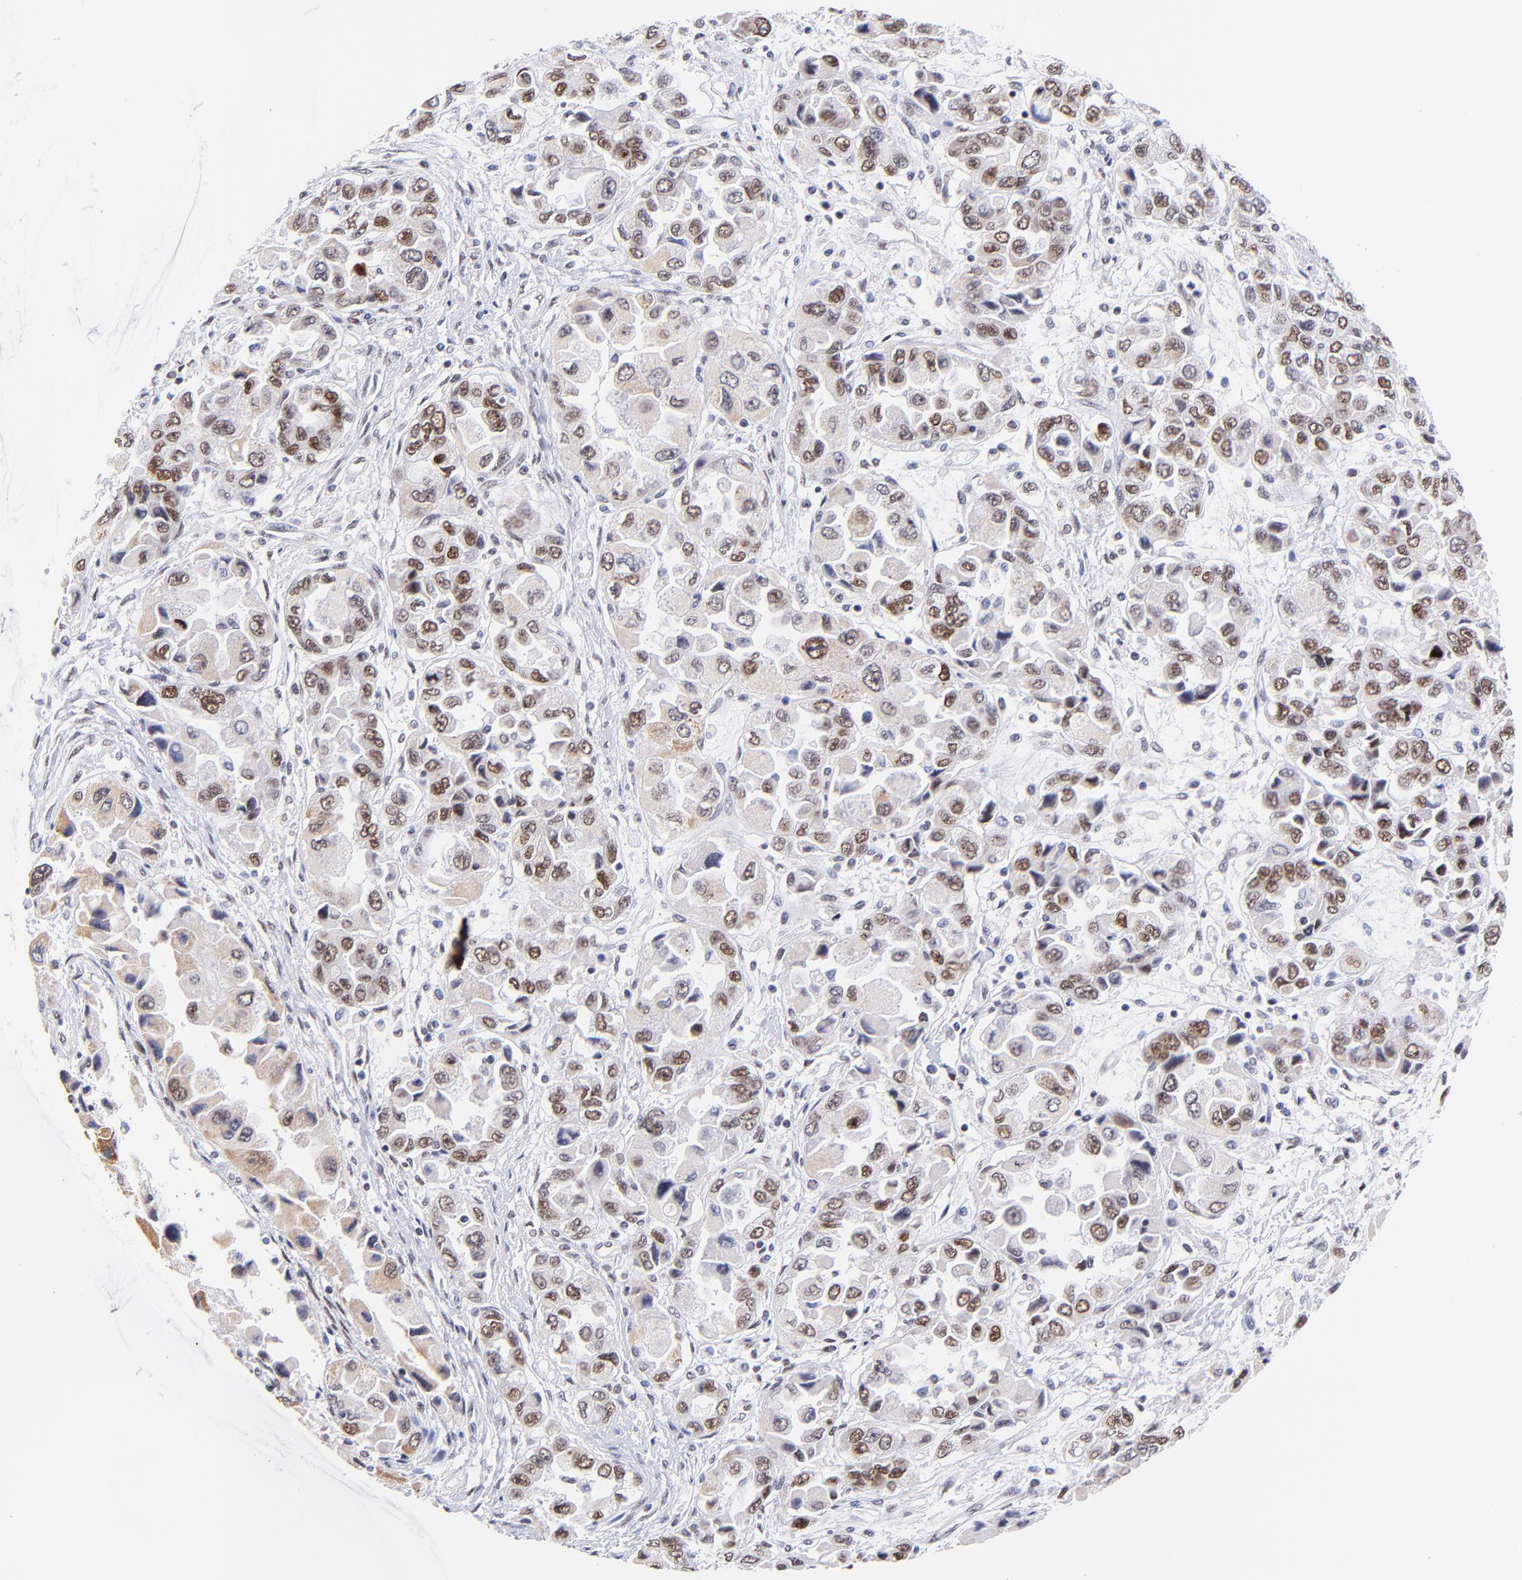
{"staining": {"intensity": "moderate", "quantity": ">75%", "location": "nuclear"}, "tissue": "ovarian cancer", "cell_type": "Tumor cells", "image_type": "cancer", "snomed": [{"axis": "morphology", "description": "Cystadenocarcinoma, serous, NOS"}, {"axis": "topography", "description": "Ovary"}], "caption": "A brown stain highlights moderate nuclear expression of a protein in ovarian cancer tumor cells.", "gene": "MIDEAS", "patient": {"sex": "female", "age": 84}}